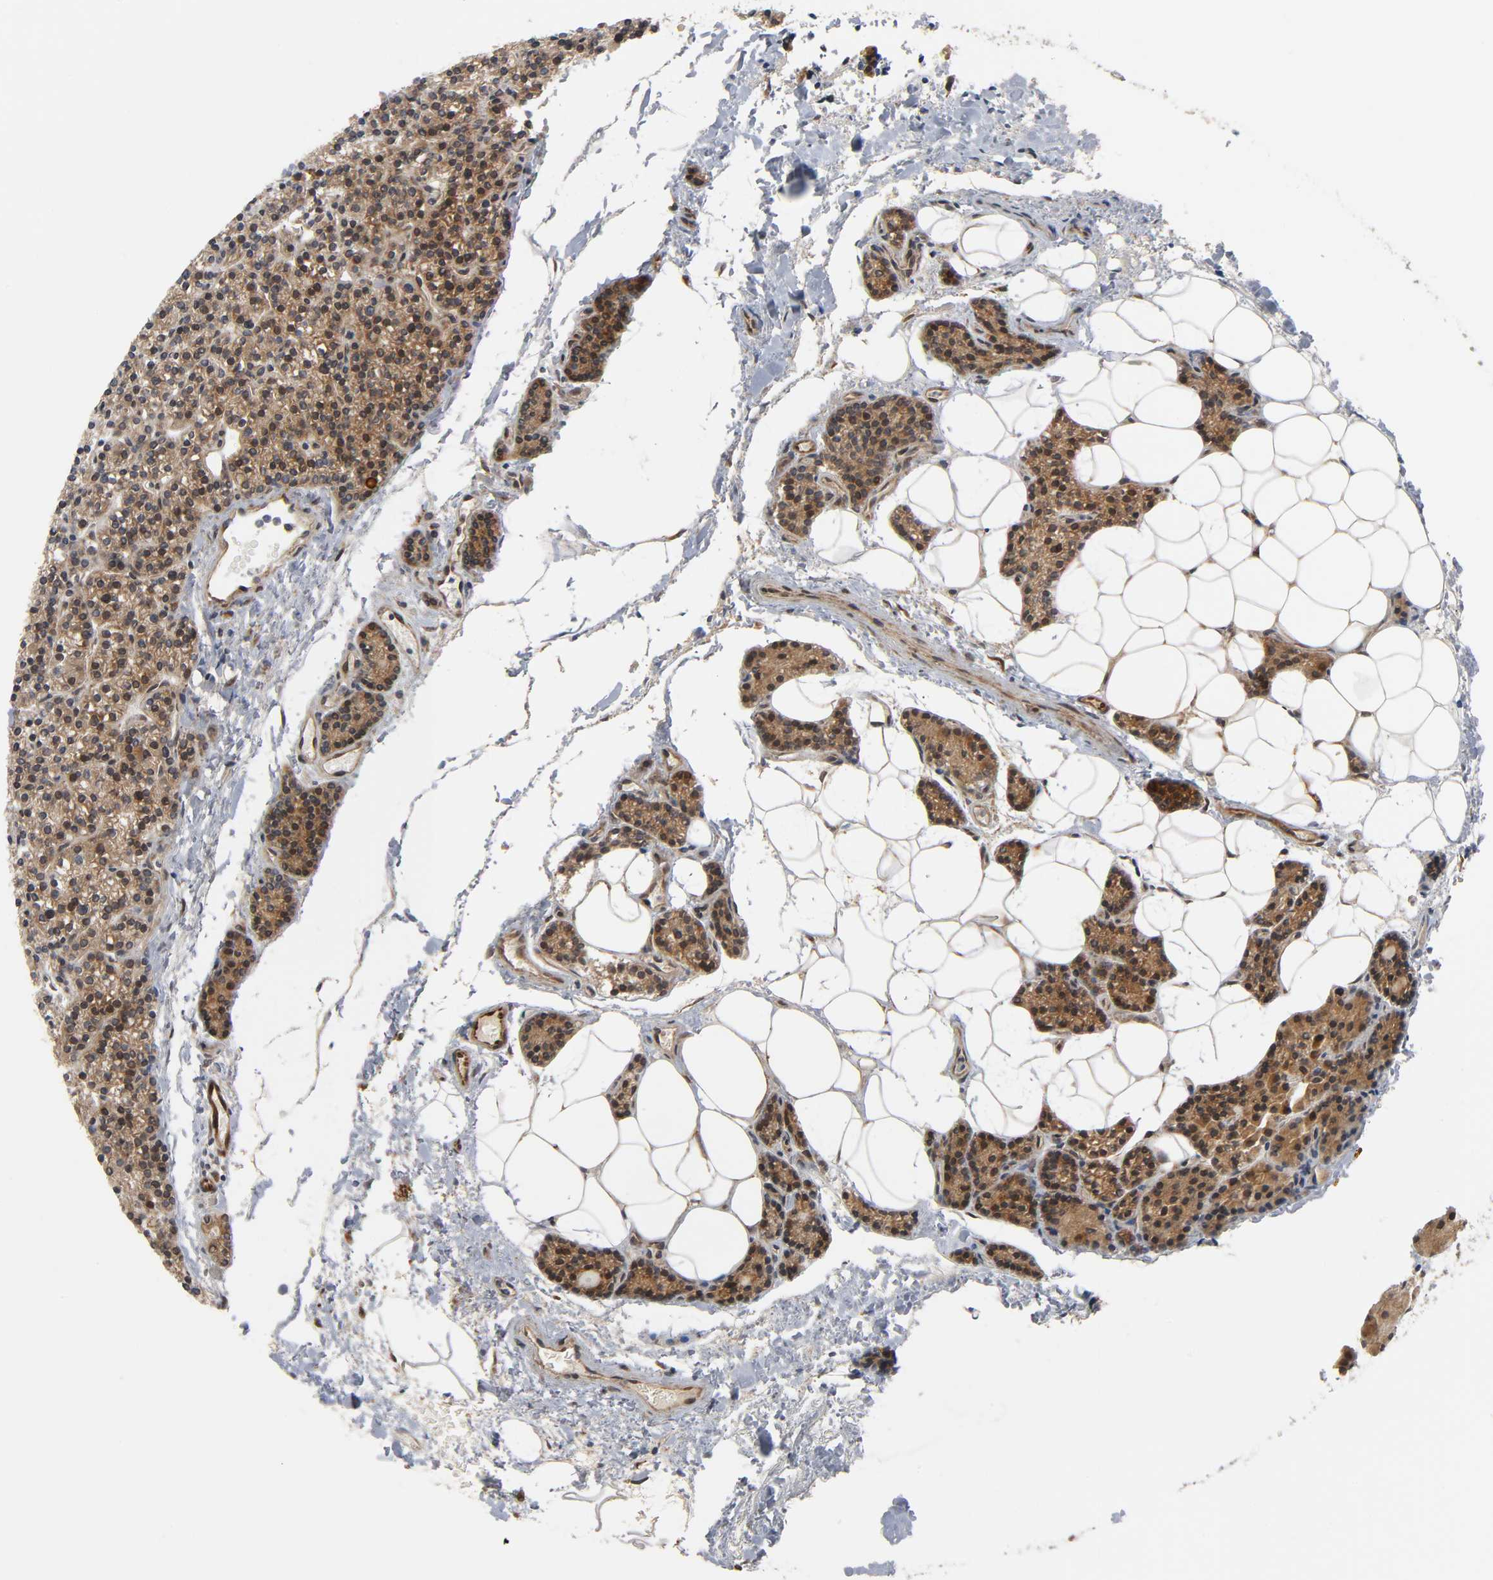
{"staining": {"intensity": "moderate", "quantity": ">75%", "location": "cytoplasmic/membranous"}, "tissue": "parathyroid gland", "cell_type": "Glandular cells", "image_type": "normal", "snomed": [{"axis": "morphology", "description": "Normal tissue, NOS"}, {"axis": "topography", "description": "Parathyroid gland"}], "caption": "About >75% of glandular cells in benign human parathyroid gland exhibit moderate cytoplasmic/membranous protein expression as visualized by brown immunohistochemical staining.", "gene": "ASB6", "patient": {"sex": "female", "age": 50}}